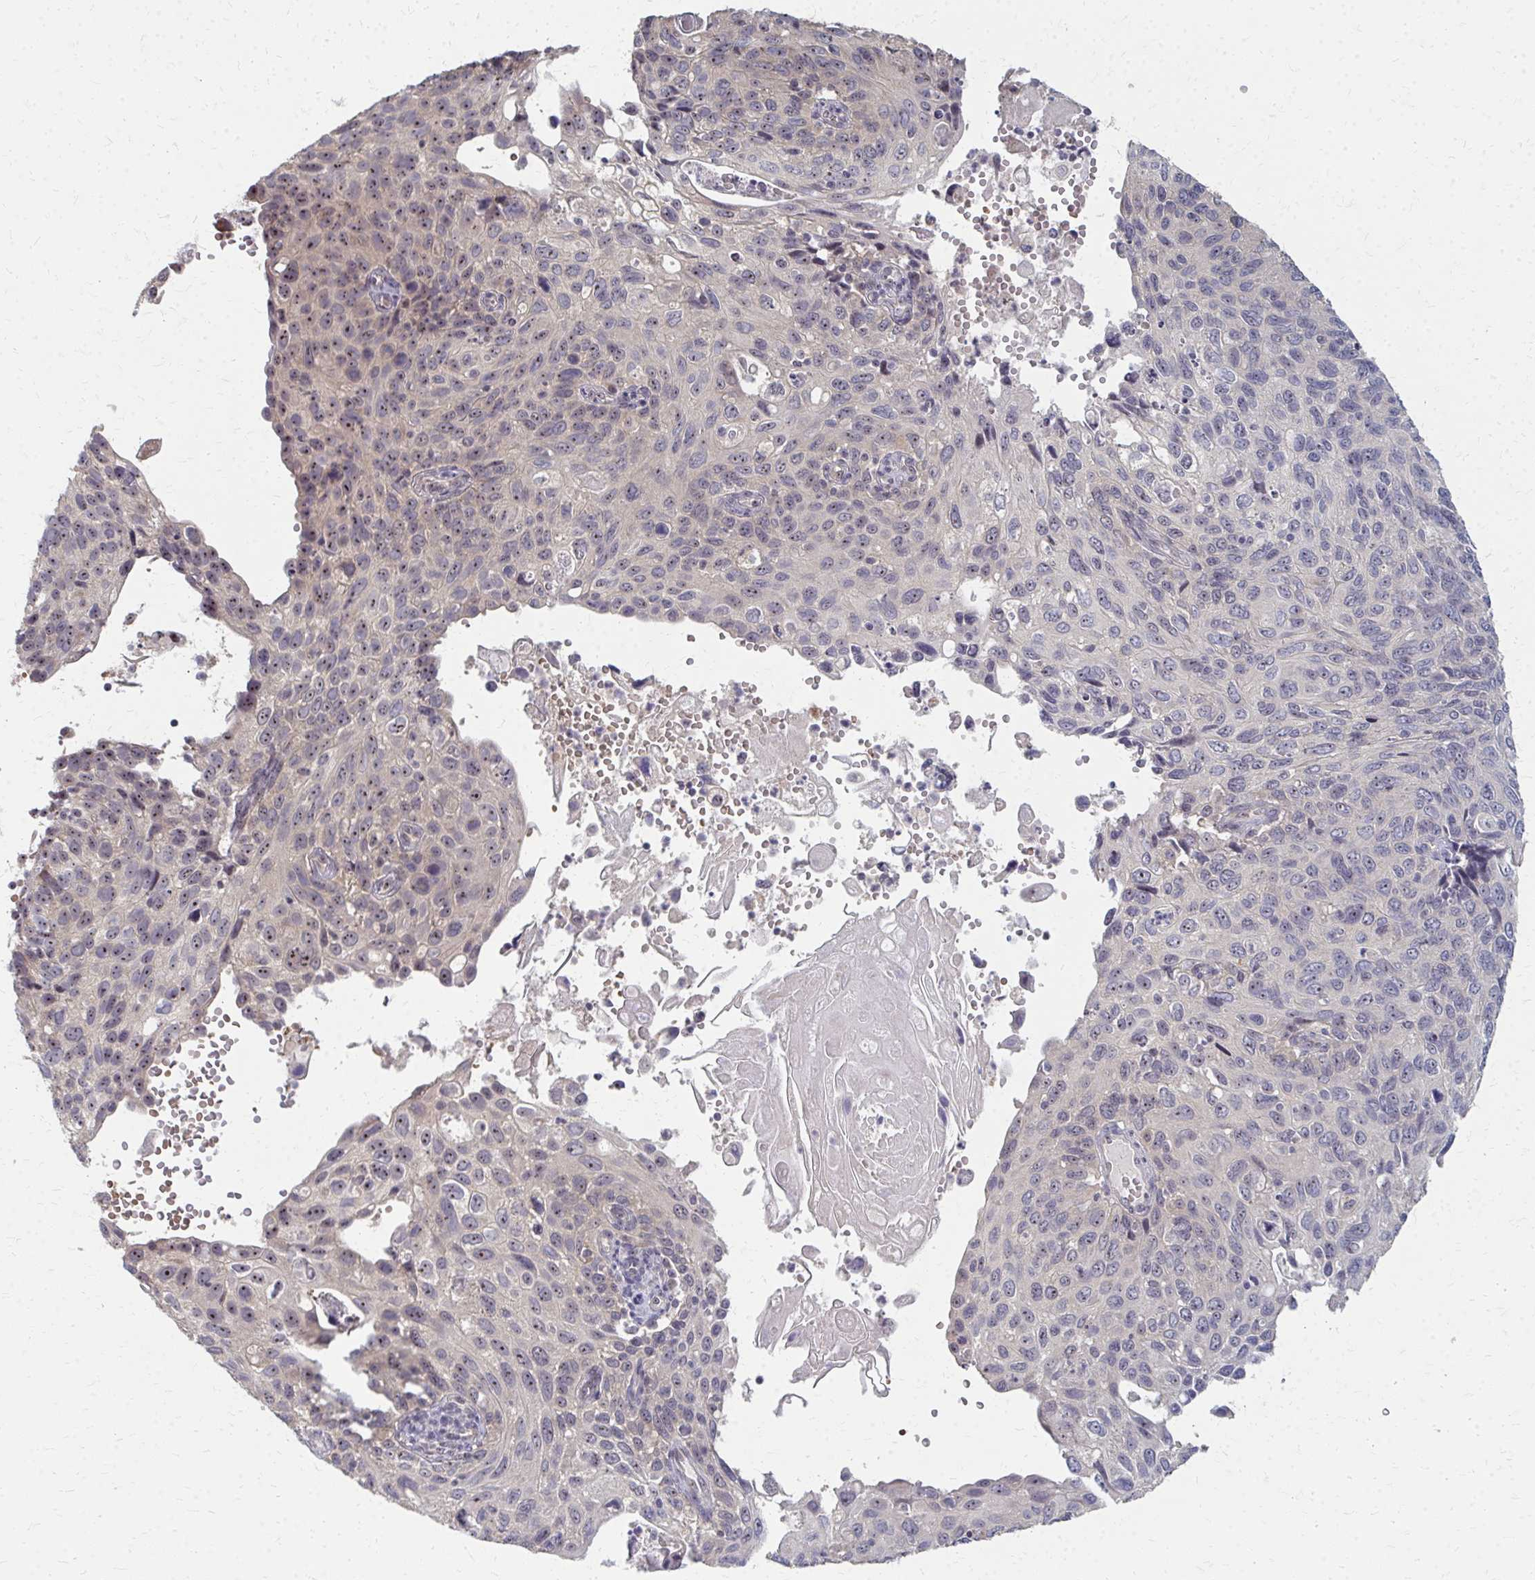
{"staining": {"intensity": "weak", "quantity": "<25%", "location": "nuclear"}, "tissue": "cervical cancer", "cell_type": "Tumor cells", "image_type": "cancer", "snomed": [{"axis": "morphology", "description": "Squamous cell carcinoma, NOS"}, {"axis": "topography", "description": "Cervix"}], "caption": "This is an immunohistochemistry (IHC) photomicrograph of squamous cell carcinoma (cervical). There is no positivity in tumor cells.", "gene": "NUDT16", "patient": {"sex": "female", "age": 70}}